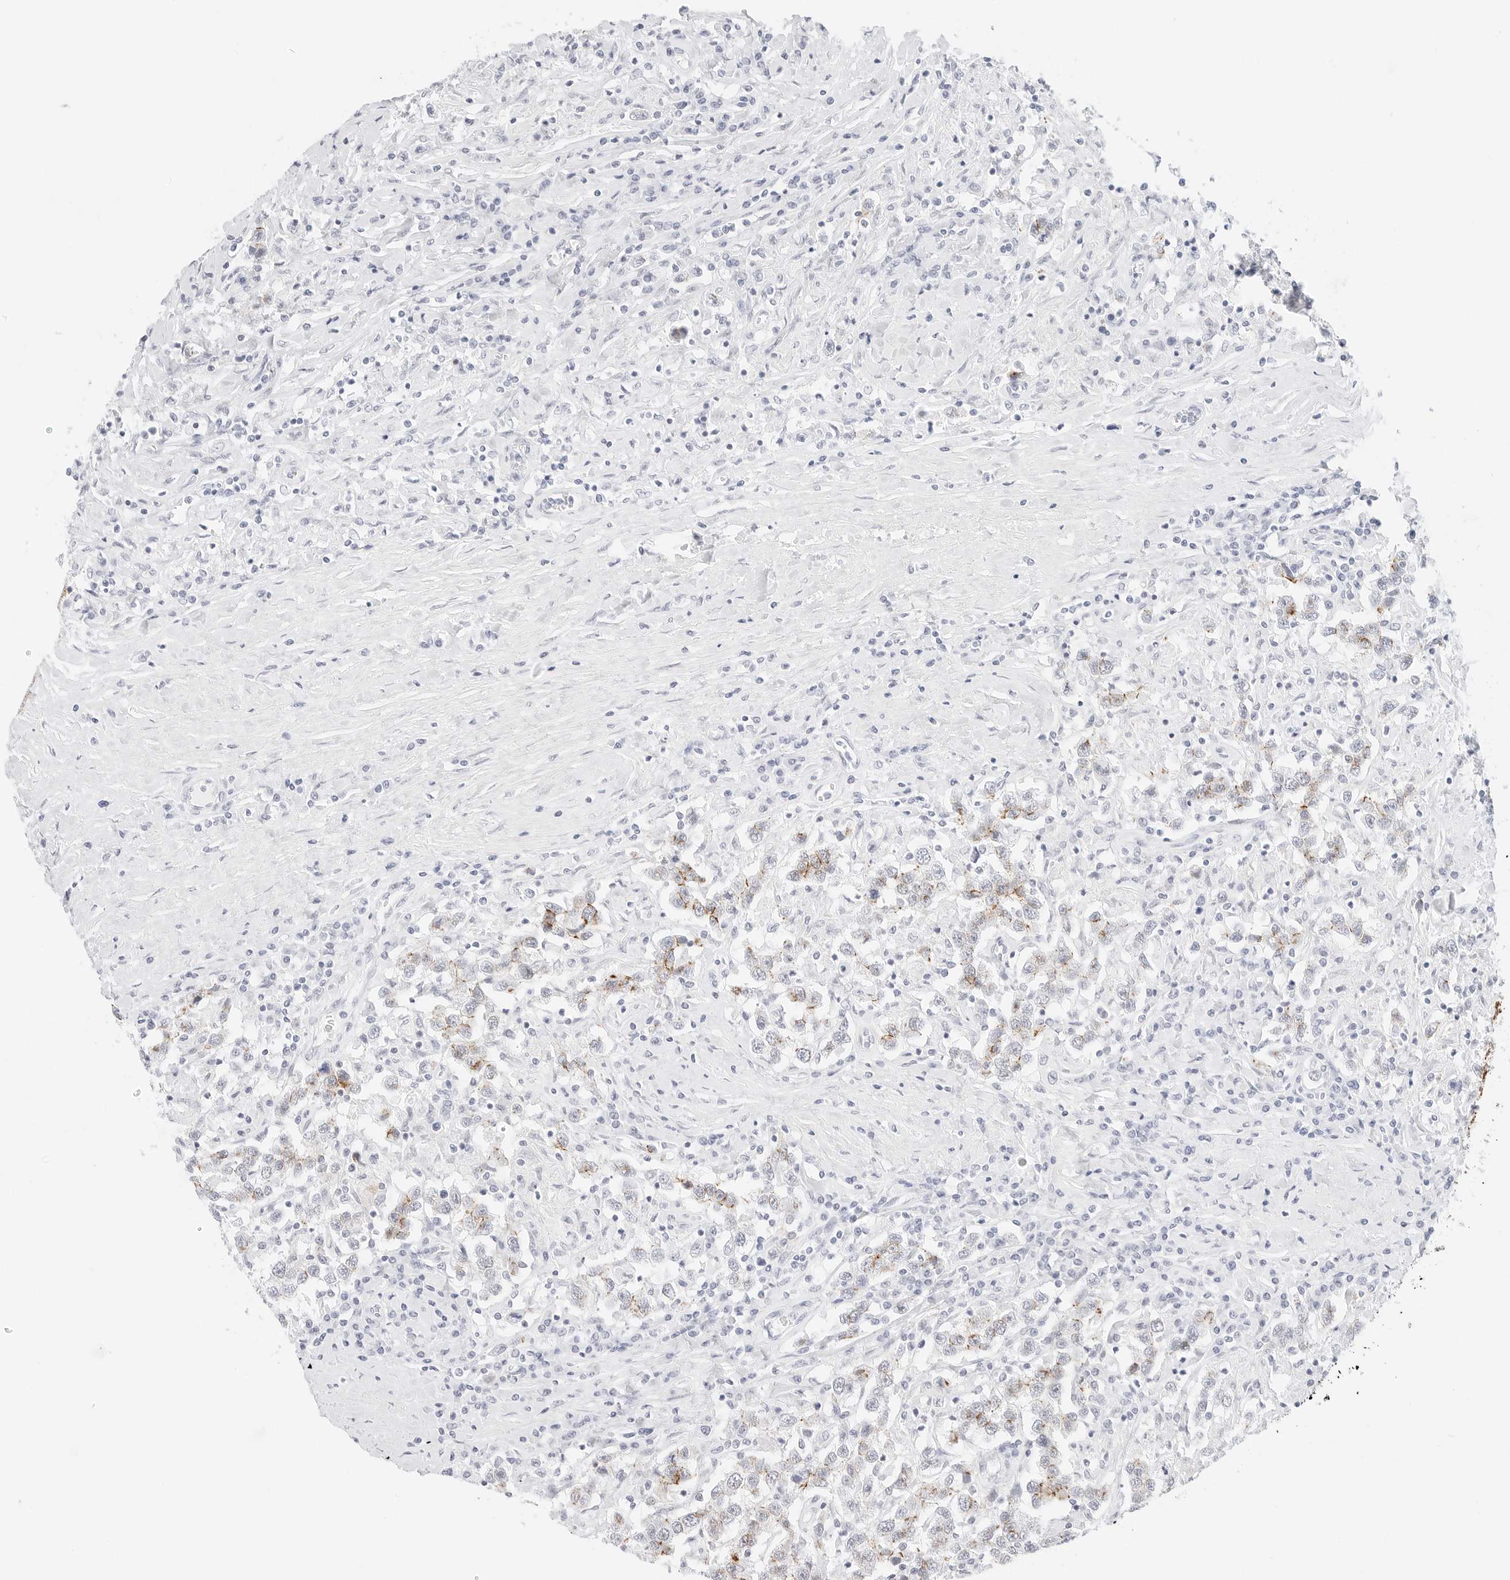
{"staining": {"intensity": "moderate", "quantity": "<25%", "location": "cytoplasmic/membranous"}, "tissue": "testis cancer", "cell_type": "Tumor cells", "image_type": "cancer", "snomed": [{"axis": "morphology", "description": "Seminoma, NOS"}, {"axis": "topography", "description": "Testis"}], "caption": "High-power microscopy captured an immunohistochemistry (IHC) micrograph of testis cancer (seminoma), revealing moderate cytoplasmic/membranous expression in about <25% of tumor cells.", "gene": "CDH1", "patient": {"sex": "male", "age": 41}}